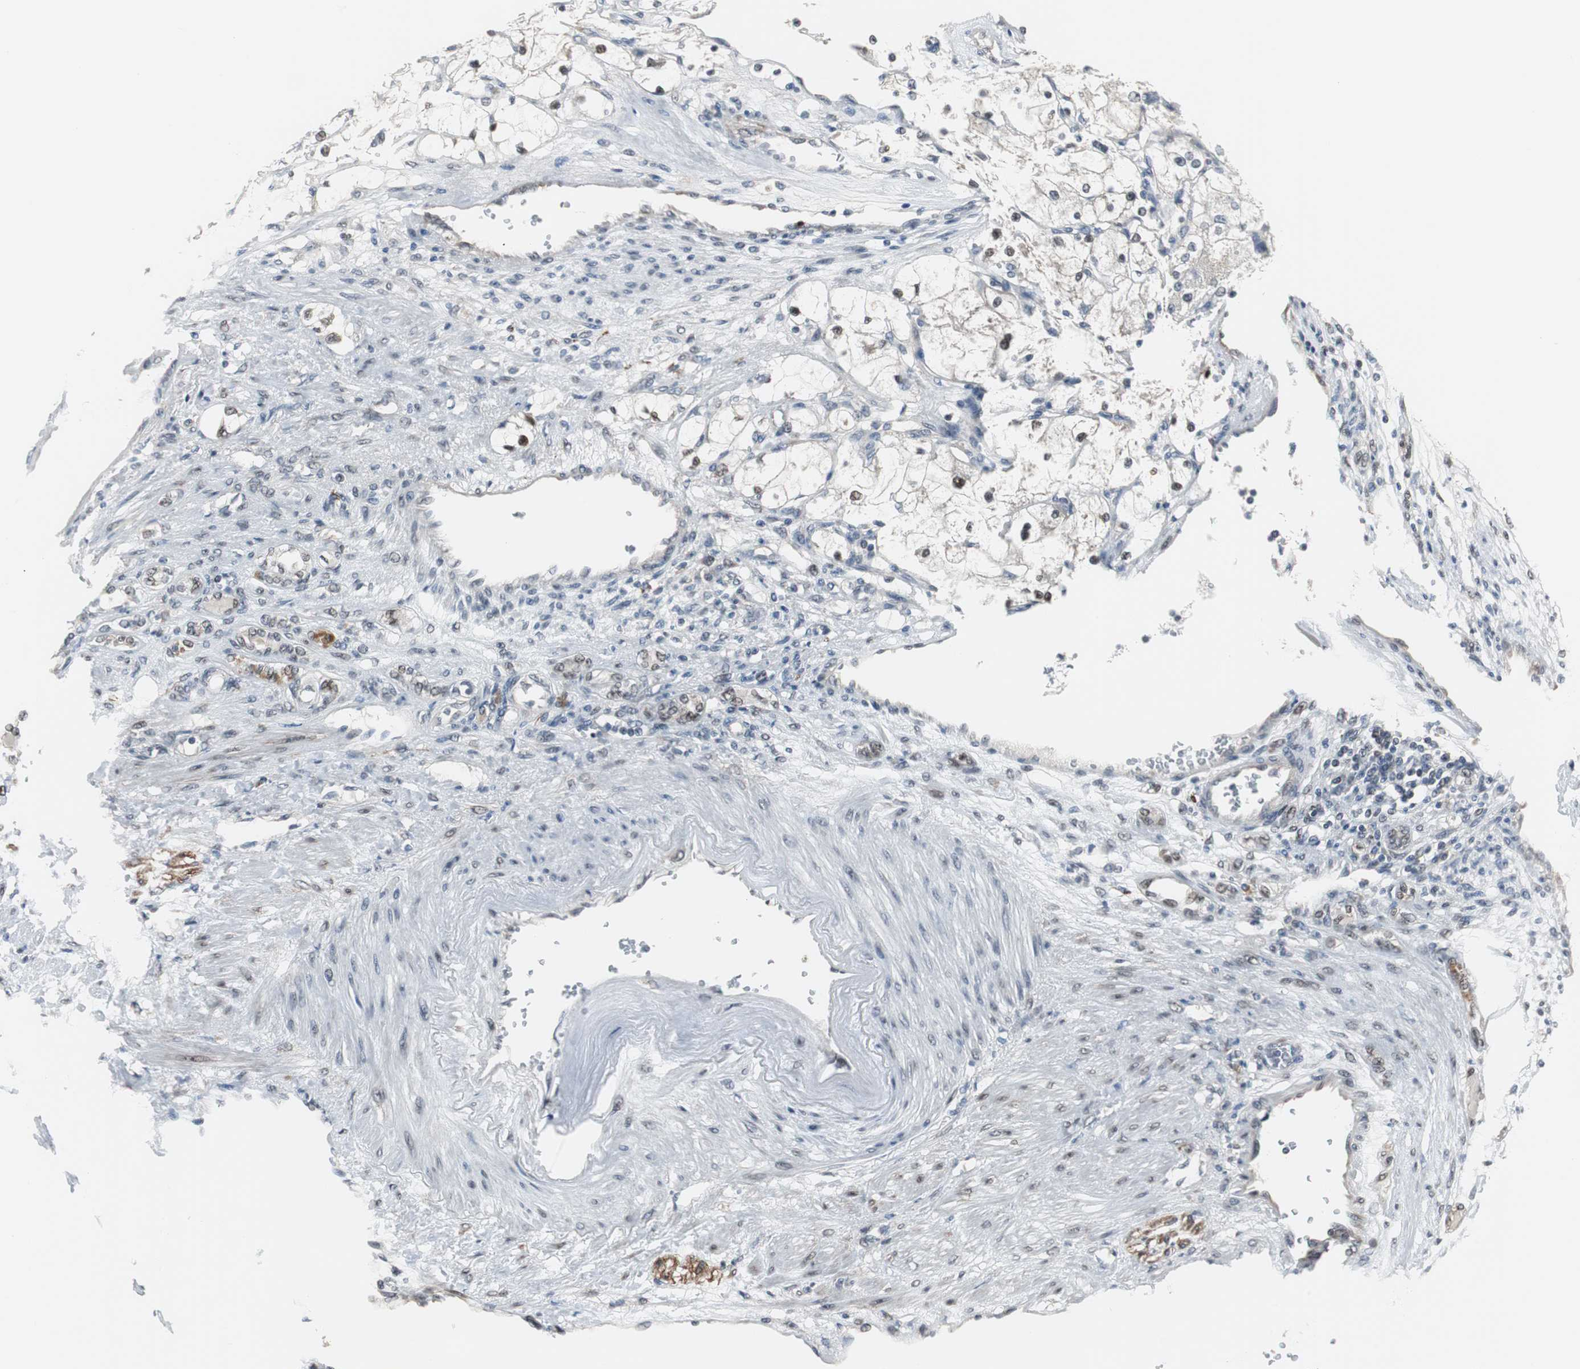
{"staining": {"intensity": "moderate", "quantity": "25%-75%", "location": "nuclear"}, "tissue": "renal cancer", "cell_type": "Tumor cells", "image_type": "cancer", "snomed": [{"axis": "morphology", "description": "Adenocarcinoma, NOS"}, {"axis": "topography", "description": "Kidney"}], "caption": "Renal adenocarcinoma stained with immunohistochemistry (IHC) shows moderate nuclear expression in approximately 25%-75% of tumor cells.", "gene": "ZHX2", "patient": {"sex": "female", "age": 83}}